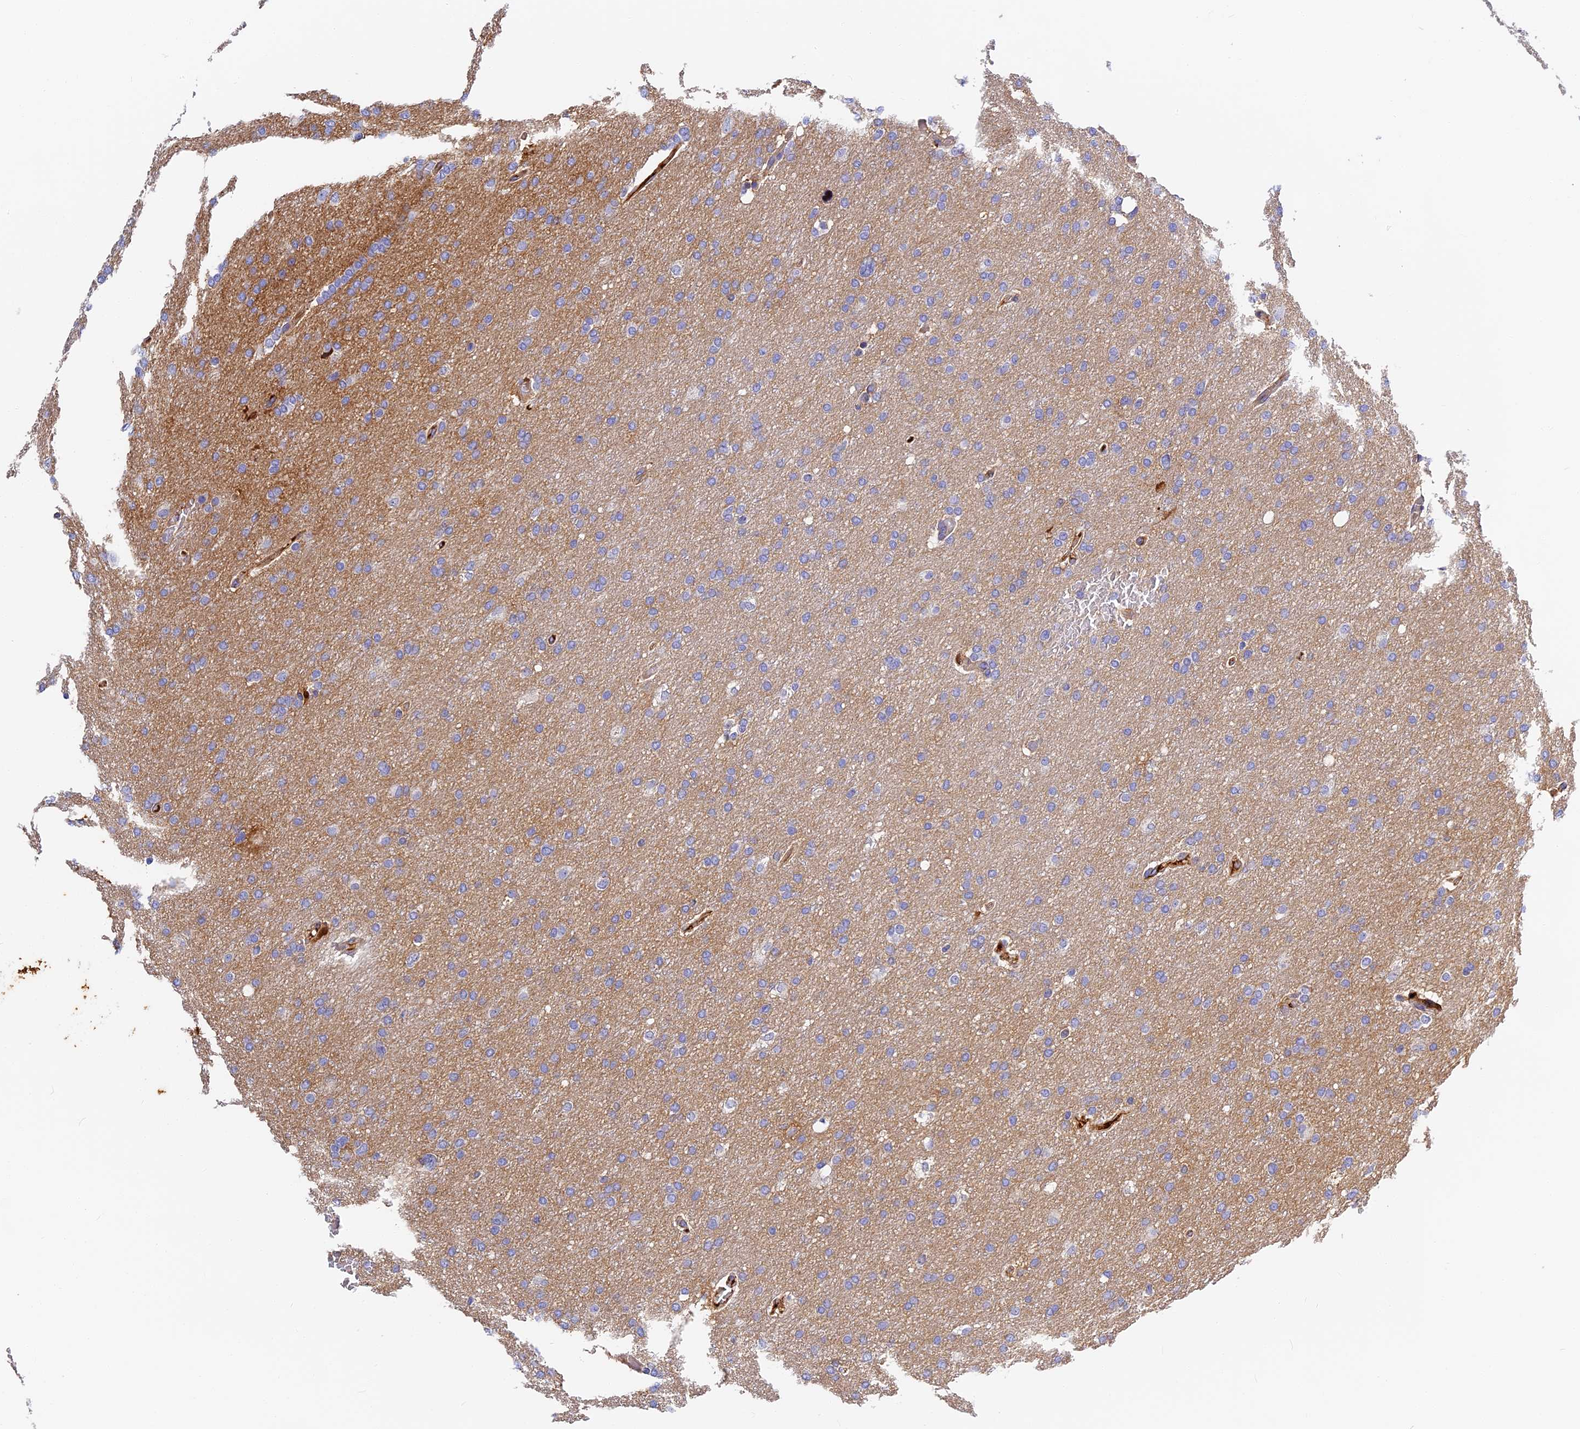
{"staining": {"intensity": "negative", "quantity": "none", "location": "none"}, "tissue": "glioma", "cell_type": "Tumor cells", "image_type": "cancer", "snomed": [{"axis": "morphology", "description": "Glioma, malignant, High grade"}, {"axis": "topography", "description": "Cerebral cortex"}], "caption": "Protein analysis of malignant high-grade glioma reveals no significant positivity in tumor cells.", "gene": "ITIH1", "patient": {"sex": "female", "age": 36}}